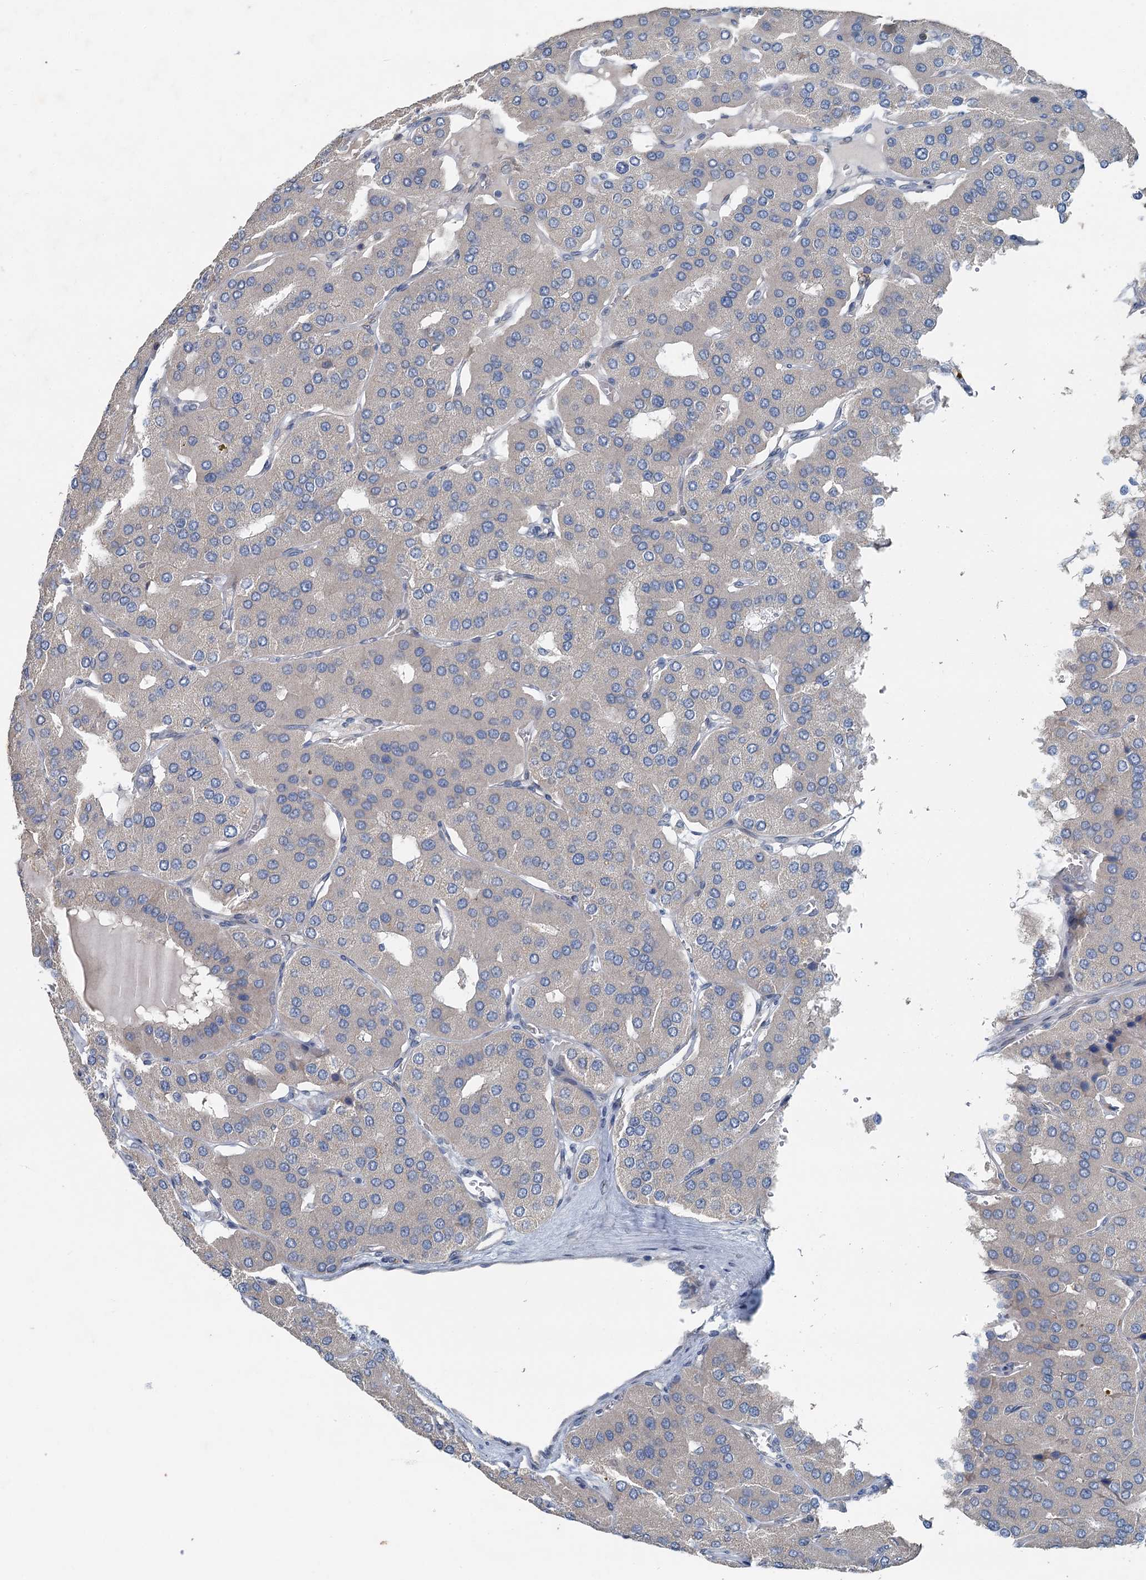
{"staining": {"intensity": "negative", "quantity": "none", "location": "none"}, "tissue": "parathyroid gland", "cell_type": "Glandular cells", "image_type": "normal", "snomed": [{"axis": "morphology", "description": "Normal tissue, NOS"}, {"axis": "morphology", "description": "Adenoma, NOS"}, {"axis": "topography", "description": "Parathyroid gland"}], "caption": "Immunohistochemistry (IHC) photomicrograph of benign parathyroid gland: parathyroid gland stained with DAB (3,3'-diaminobenzidine) exhibits no significant protein positivity in glandular cells. The staining is performed using DAB (3,3'-diaminobenzidine) brown chromogen with nuclei counter-stained in using hematoxylin.", "gene": "C6orf120", "patient": {"sex": "female", "age": 86}}